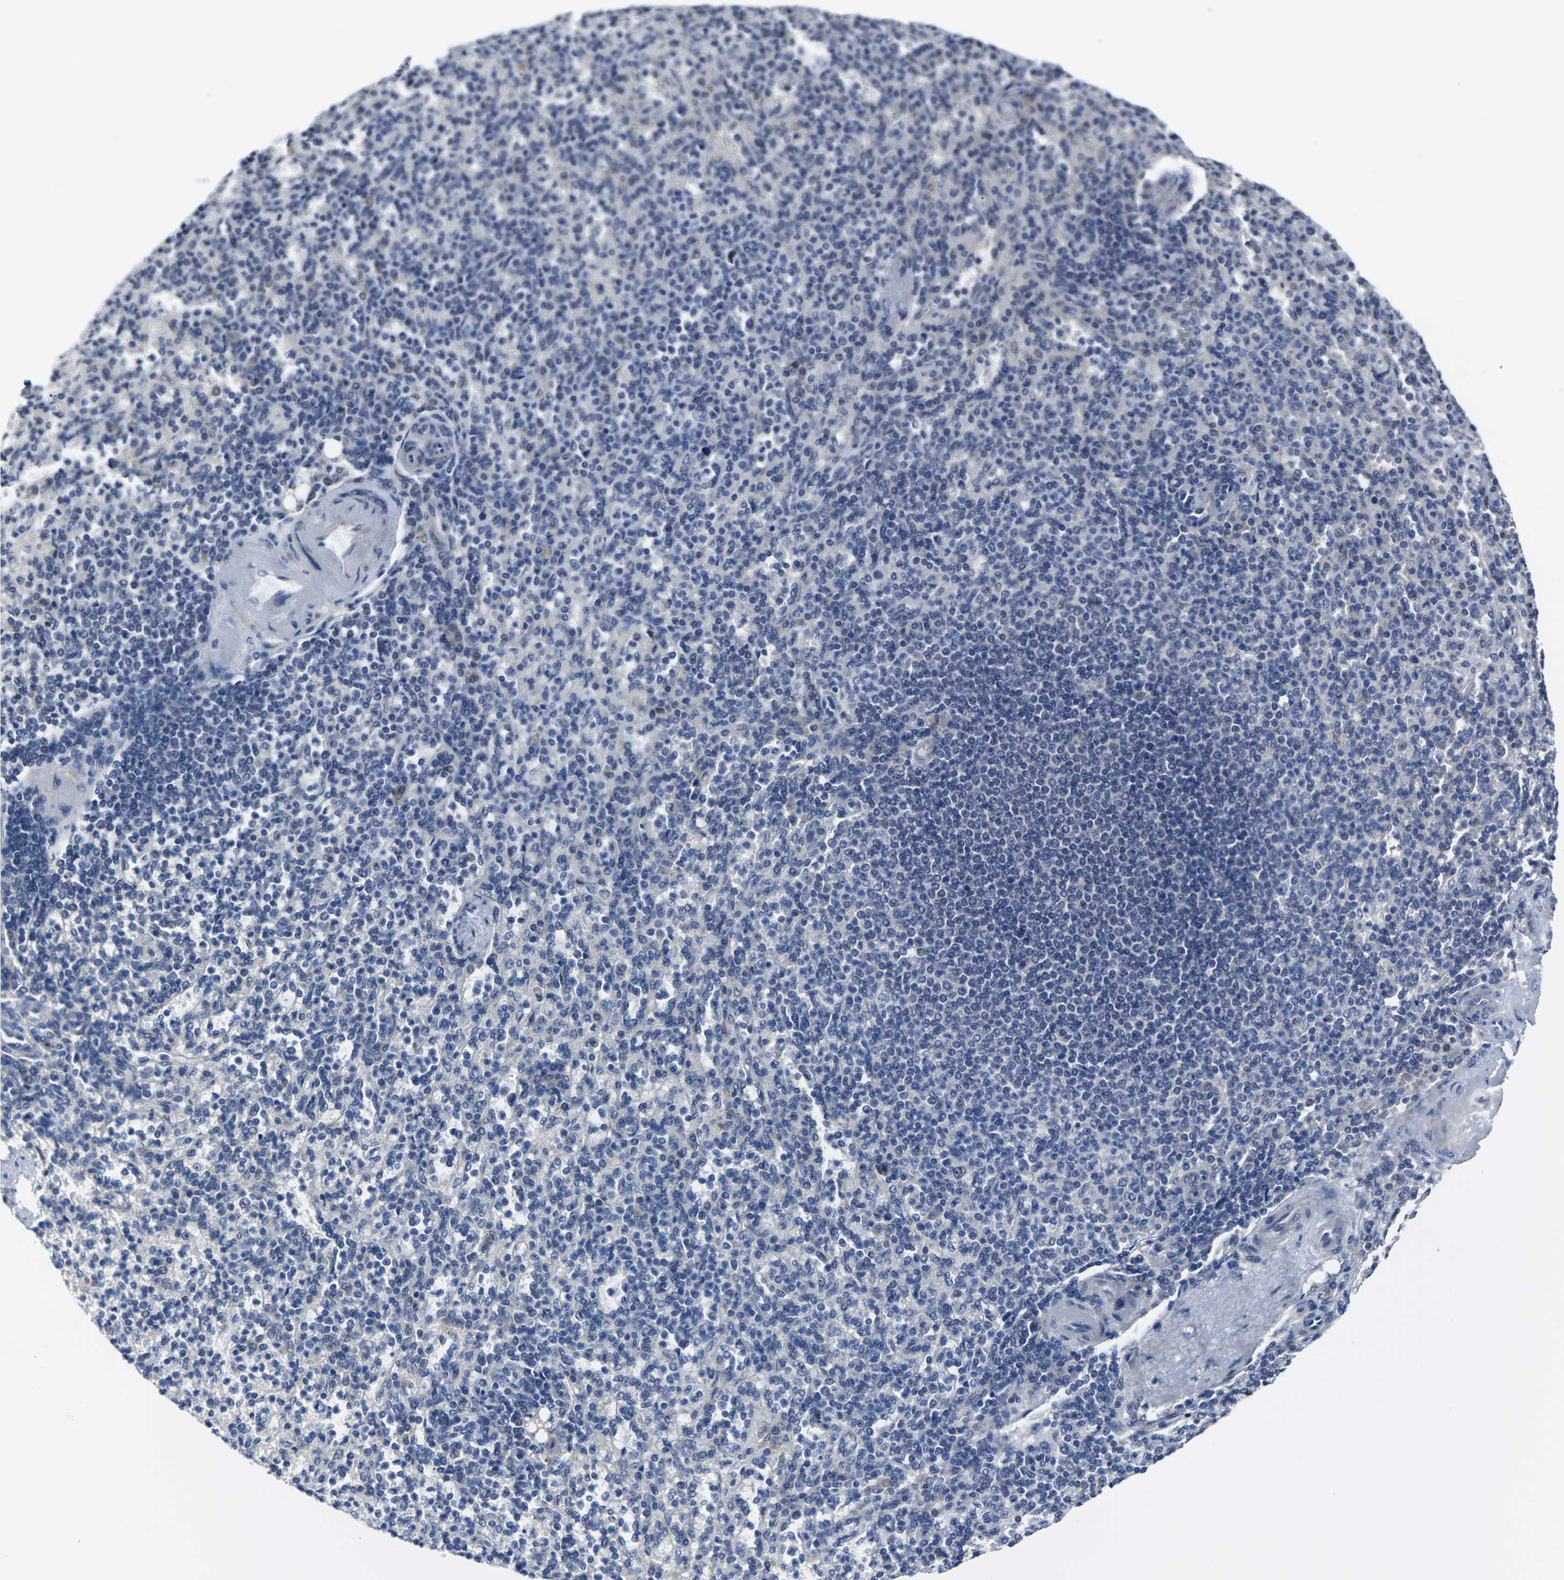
{"staining": {"intensity": "negative", "quantity": "none", "location": "none"}, "tissue": "spleen", "cell_type": "Cells in red pulp", "image_type": "normal", "snomed": [{"axis": "morphology", "description": "Normal tissue, NOS"}, {"axis": "topography", "description": "Spleen"}], "caption": "Immunohistochemistry (IHC) micrograph of unremarkable spleen stained for a protein (brown), which demonstrates no staining in cells in red pulp.", "gene": "MSANTD4", "patient": {"sex": "female", "age": 74}}